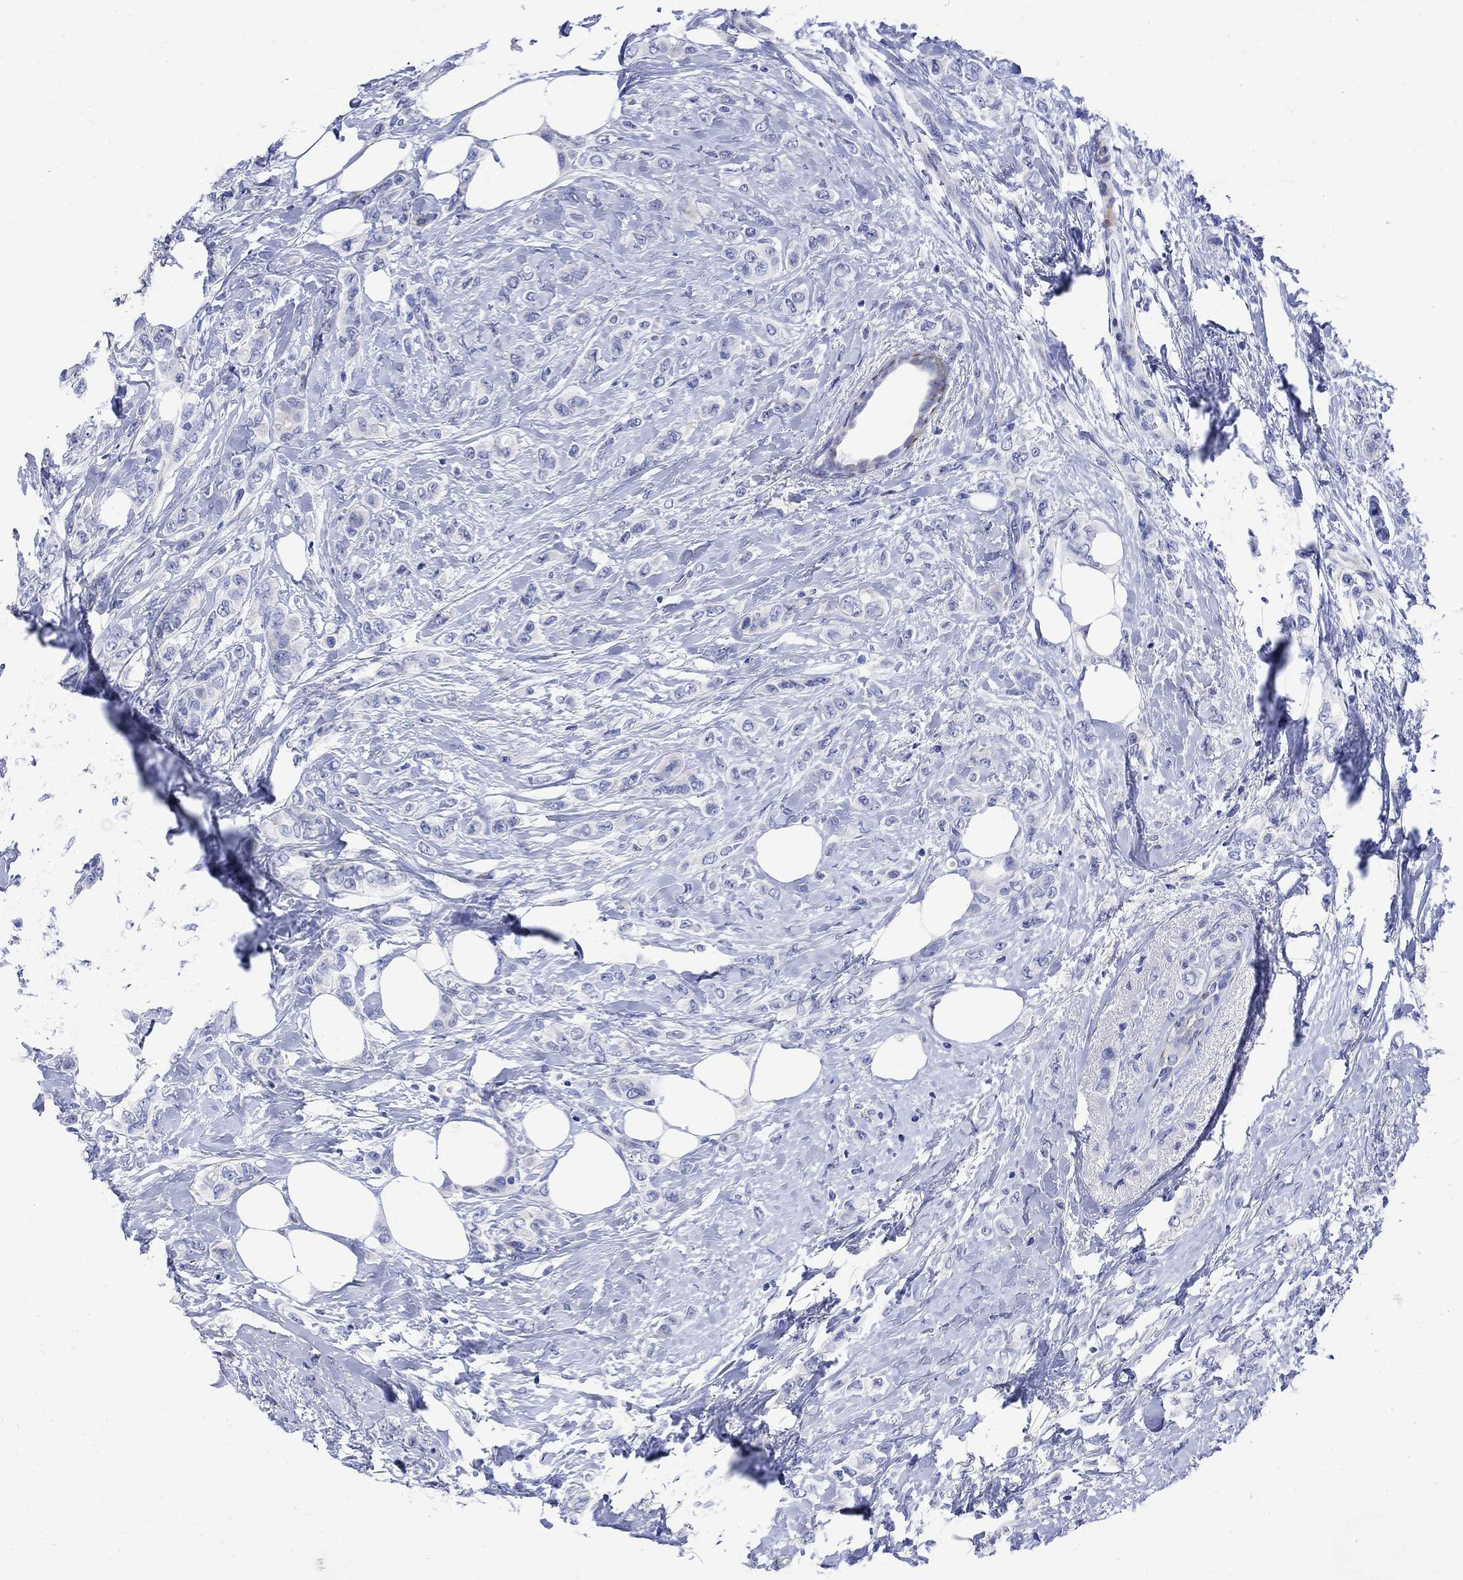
{"staining": {"intensity": "negative", "quantity": "none", "location": "none"}, "tissue": "breast cancer", "cell_type": "Tumor cells", "image_type": "cancer", "snomed": [{"axis": "morphology", "description": "Lobular carcinoma"}, {"axis": "topography", "description": "Breast"}], "caption": "This is an immunohistochemistry (IHC) image of human breast lobular carcinoma. There is no expression in tumor cells.", "gene": "PARVB", "patient": {"sex": "female", "age": 66}}